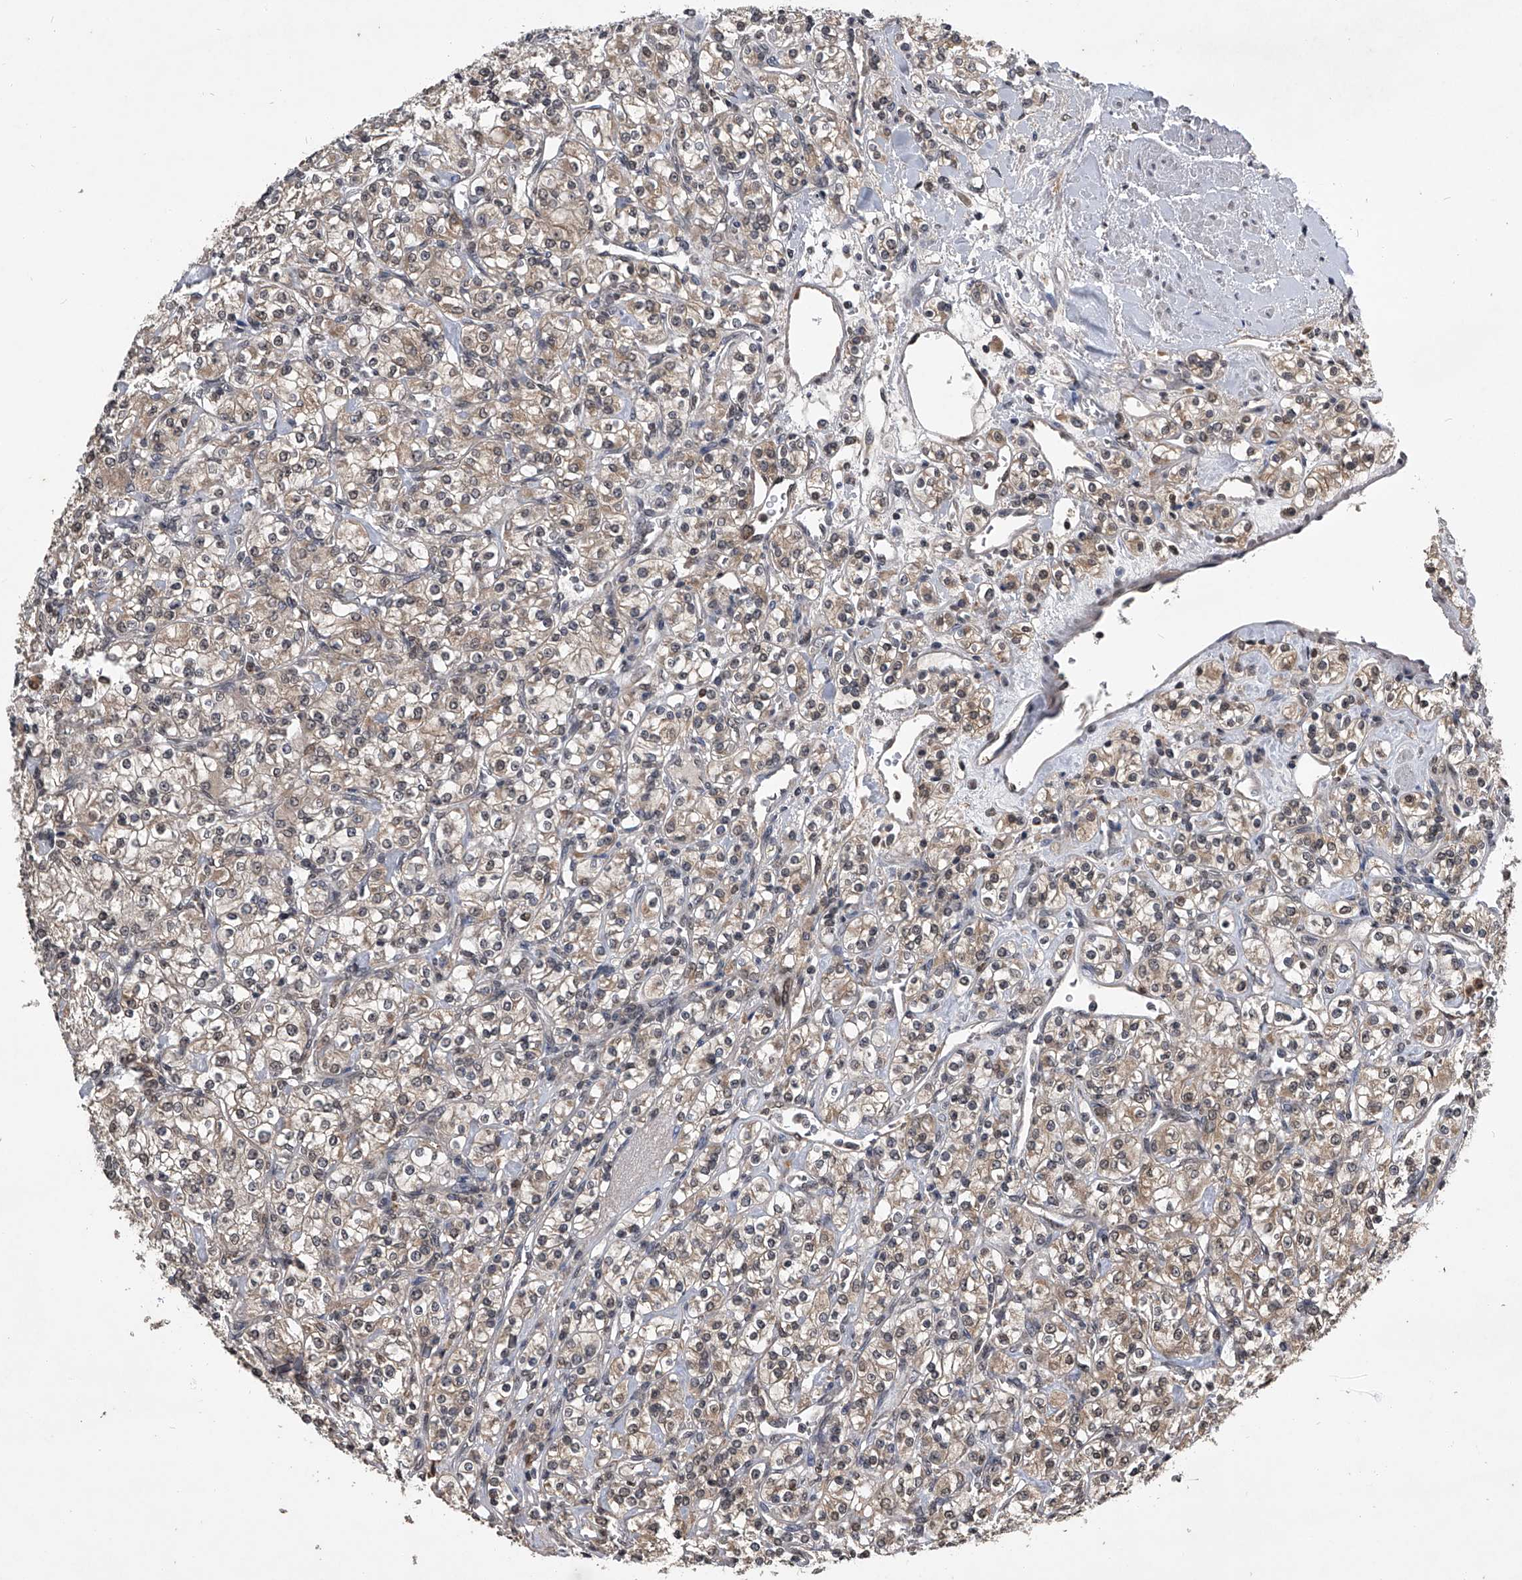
{"staining": {"intensity": "weak", "quantity": ">75%", "location": "cytoplasmic/membranous,nuclear"}, "tissue": "renal cancer", "cell_type": "Tumor cells", "image_type": "cancer", "snomed": [{"axis": "morphology", "description": "Adenocarcinoma, NOS"}, {"axis": "topography", "description": "Kidney"}], "caption": "Weak cytoplasmic/membranous and nuclear staining is present in about >75% of tumor cells in renal cancer (adenocarcinoma). The staining was performed using DAB (3,3'-diaminobenzidine), with brown indicating positive protein expression. Nuclei are stained blue with hematoxylin.", "gene": "TSNAX", "patient": {"sex": "male", "age": 77}}